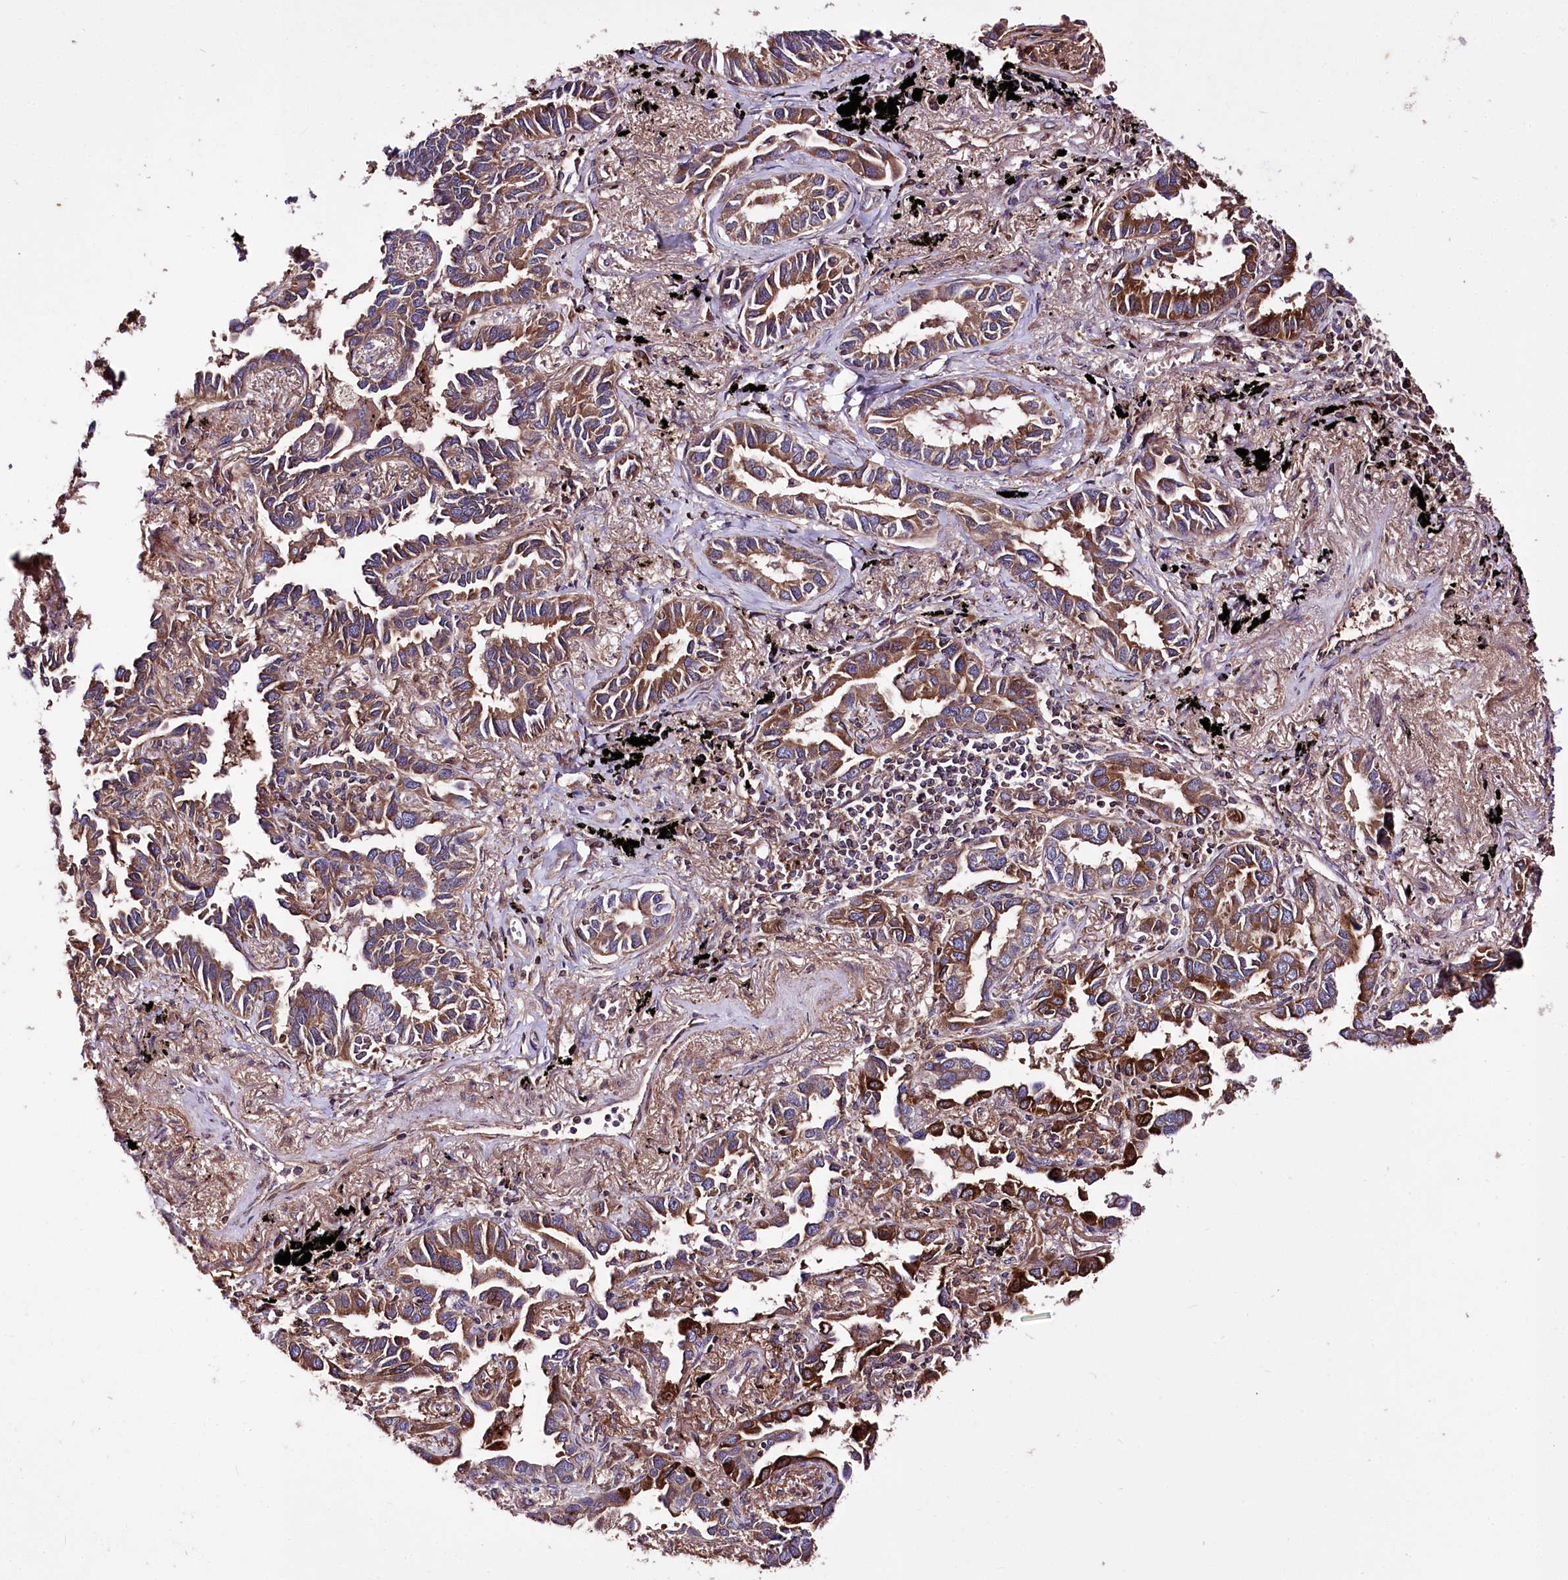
{"staining": {"intensity": "moderate", "quantity": ">75%", "location": "cytoplasmic/membranous"}, "tissue": "lung cancer", "cell_type": "Tumor cells", "image_type": "cancer", "snomed": [{"axis": "morphology", "description": "Adenocarcinoma, NOS"}, {"axis": "topography", "description": "Lung"}], "caption": "DAB (3,3'-diaminobenzidine) immunohistochemical staining of human lung cancer reveals moderate cytoplasmic/membranous protein positivity in about >75% of tumor cells.", "gene": "WWC1", "patient": {"sex": "male", "age": 67}}